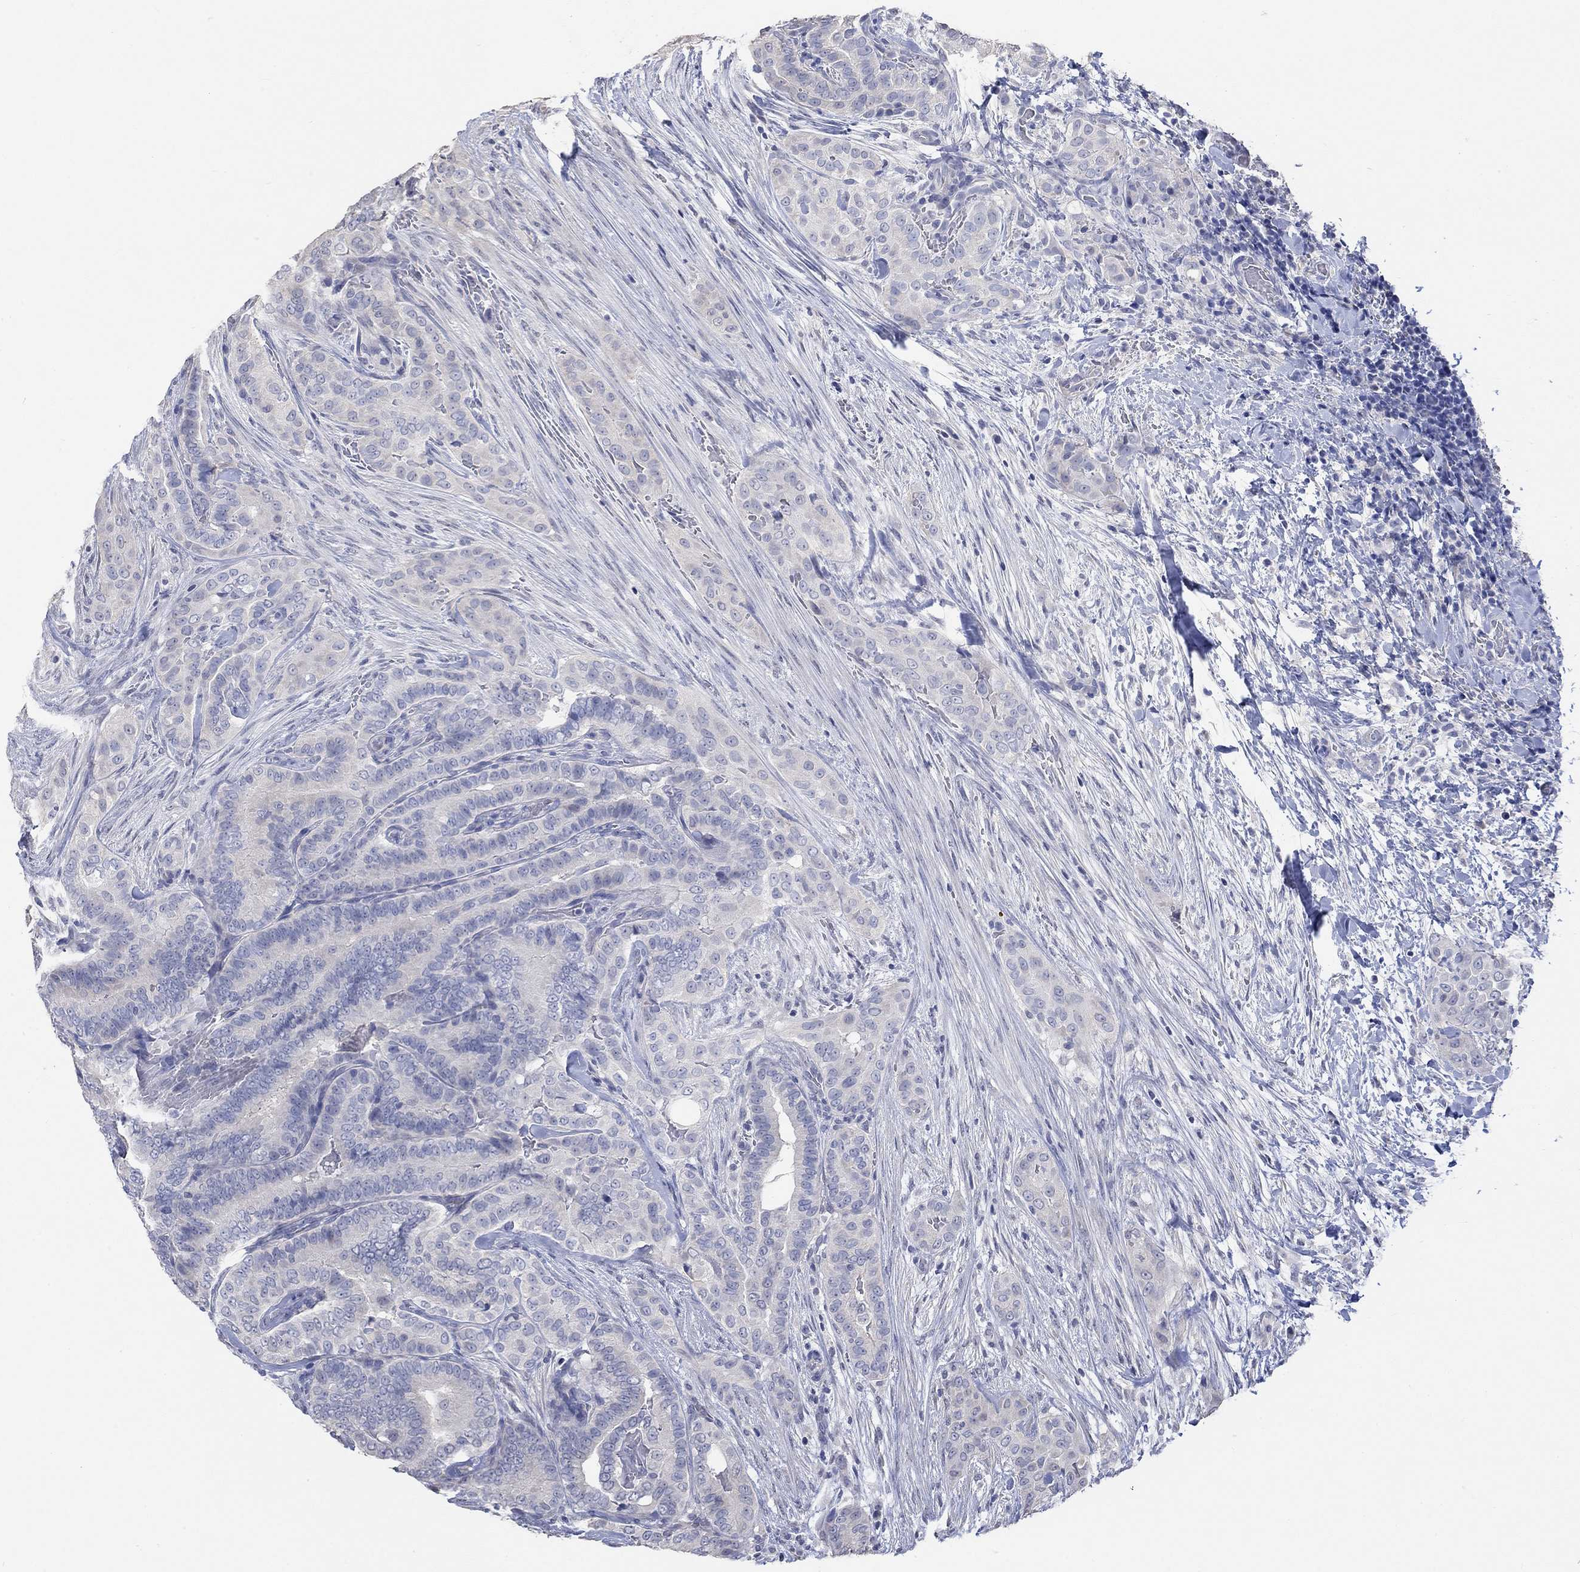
{"staining": {"intensity": "negative", "quantity": "none", "location": "none"}, "tissue": "thyroid cancer", "cell_type": "Tumor cells", "image_type": "cancer", "snomed": [{"axis": "morphology", "description": "Papillary adenocarcinoma, NOS"}, {"axis": "topography", "description": "Thyroid gland"}], "caption": "Protein analysis of thyroid cancer (papillary adenocarcinoma) displays no significant staining in tumor cells.", "gene": "PNMA5", "patient": {"sex": "male", "age": 61}}